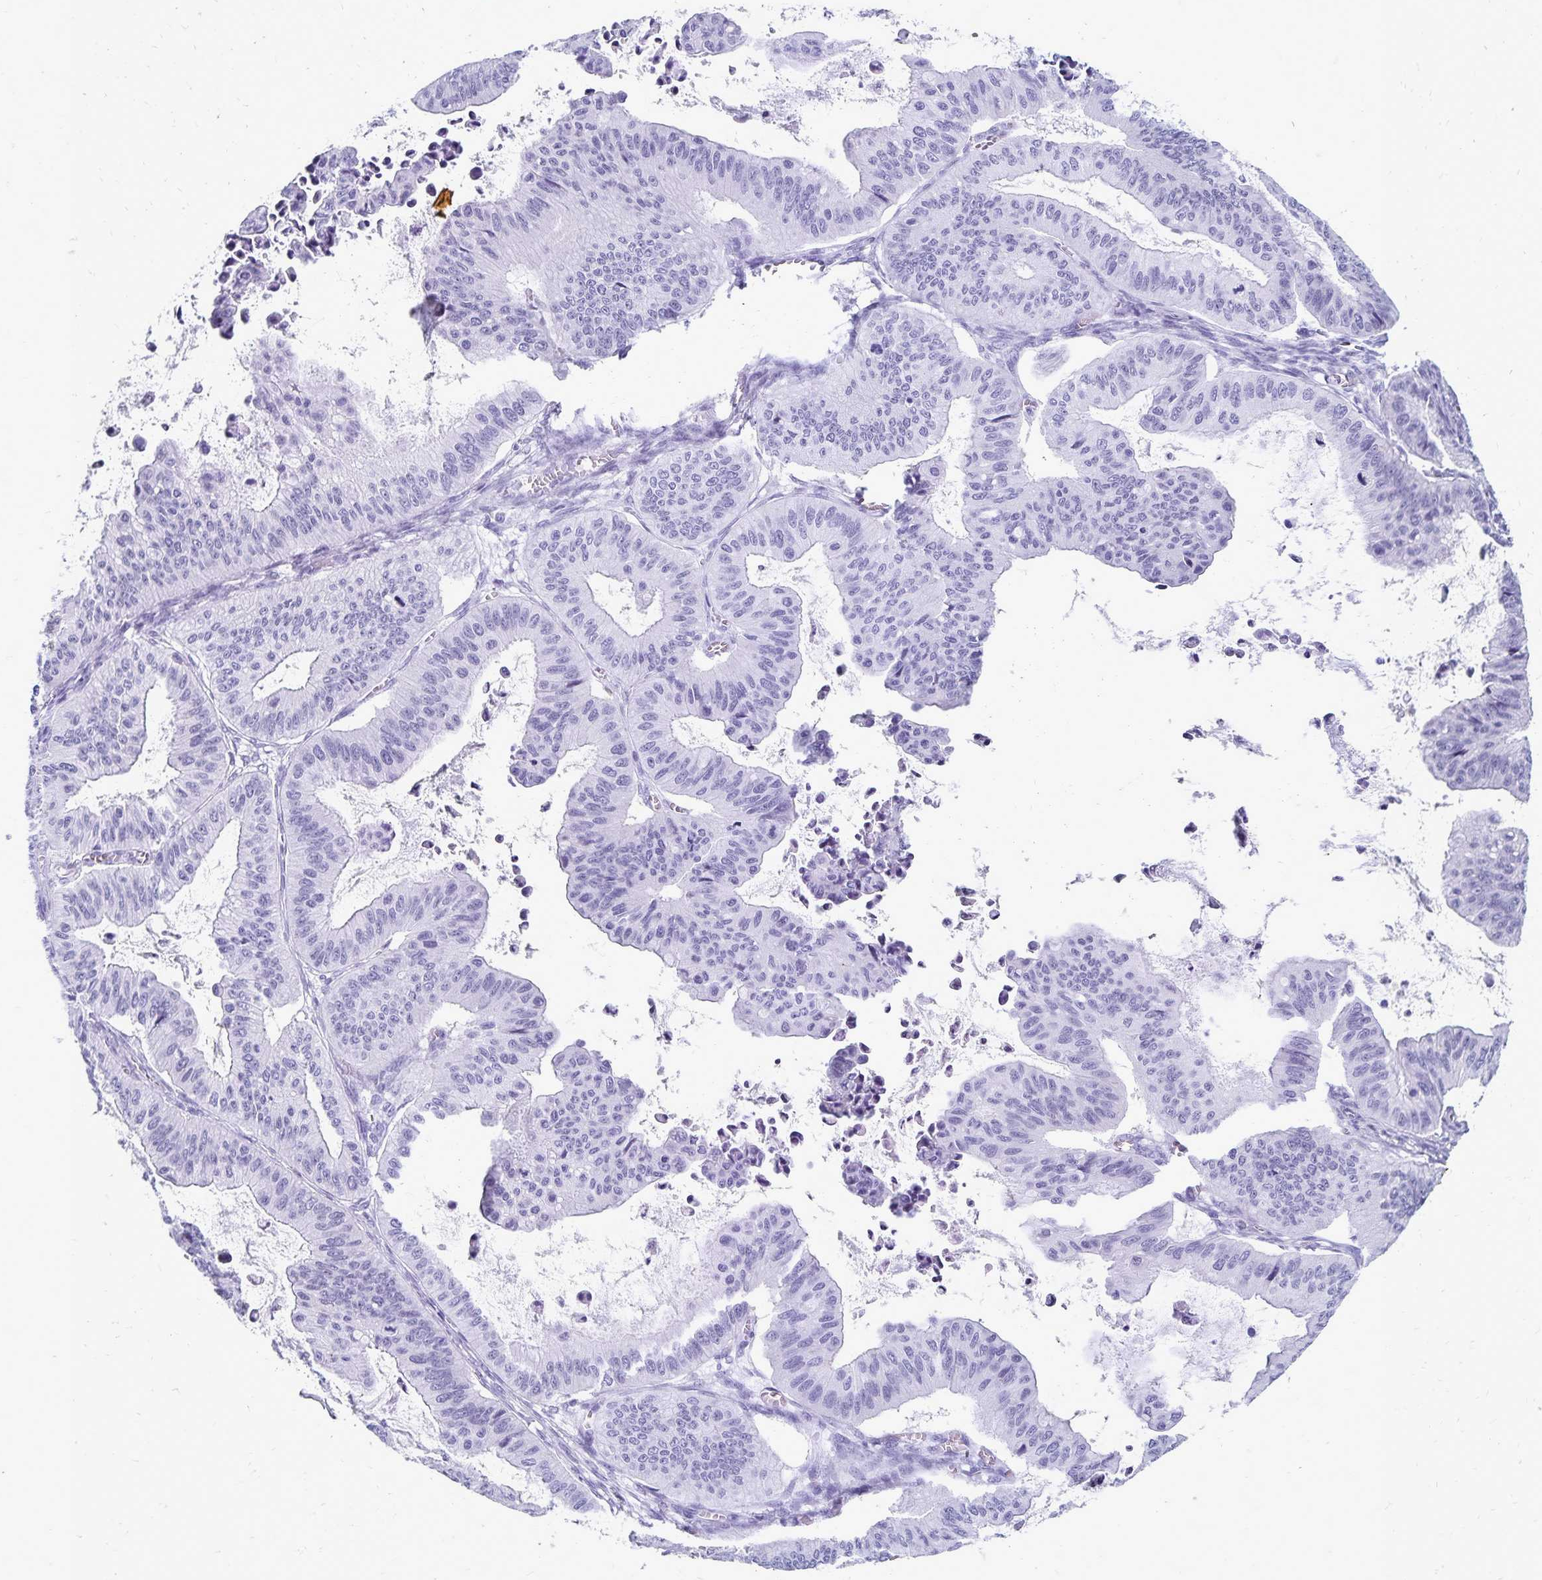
{"staining": {"intensity": "negative", "quantity": "none", "location": "none"}, "tissue": "ovarian cancer", "cell_type": "Tumor cells", "image_type": "cancer", "snomed": [{"axis": "morphology", "description": "Cystadenocarcinoma, mucinous, NOS"}, {"axis": "topography", "description": "Ovary"}], "caption": "The immunohistochemistry (IHC) image has no significant staining in tumor cells of ovarian cancer (mucinous cystadenocarcinoma) tissue.", "gene": "GIP", "patient": {"sex": "female", "age": 72}}